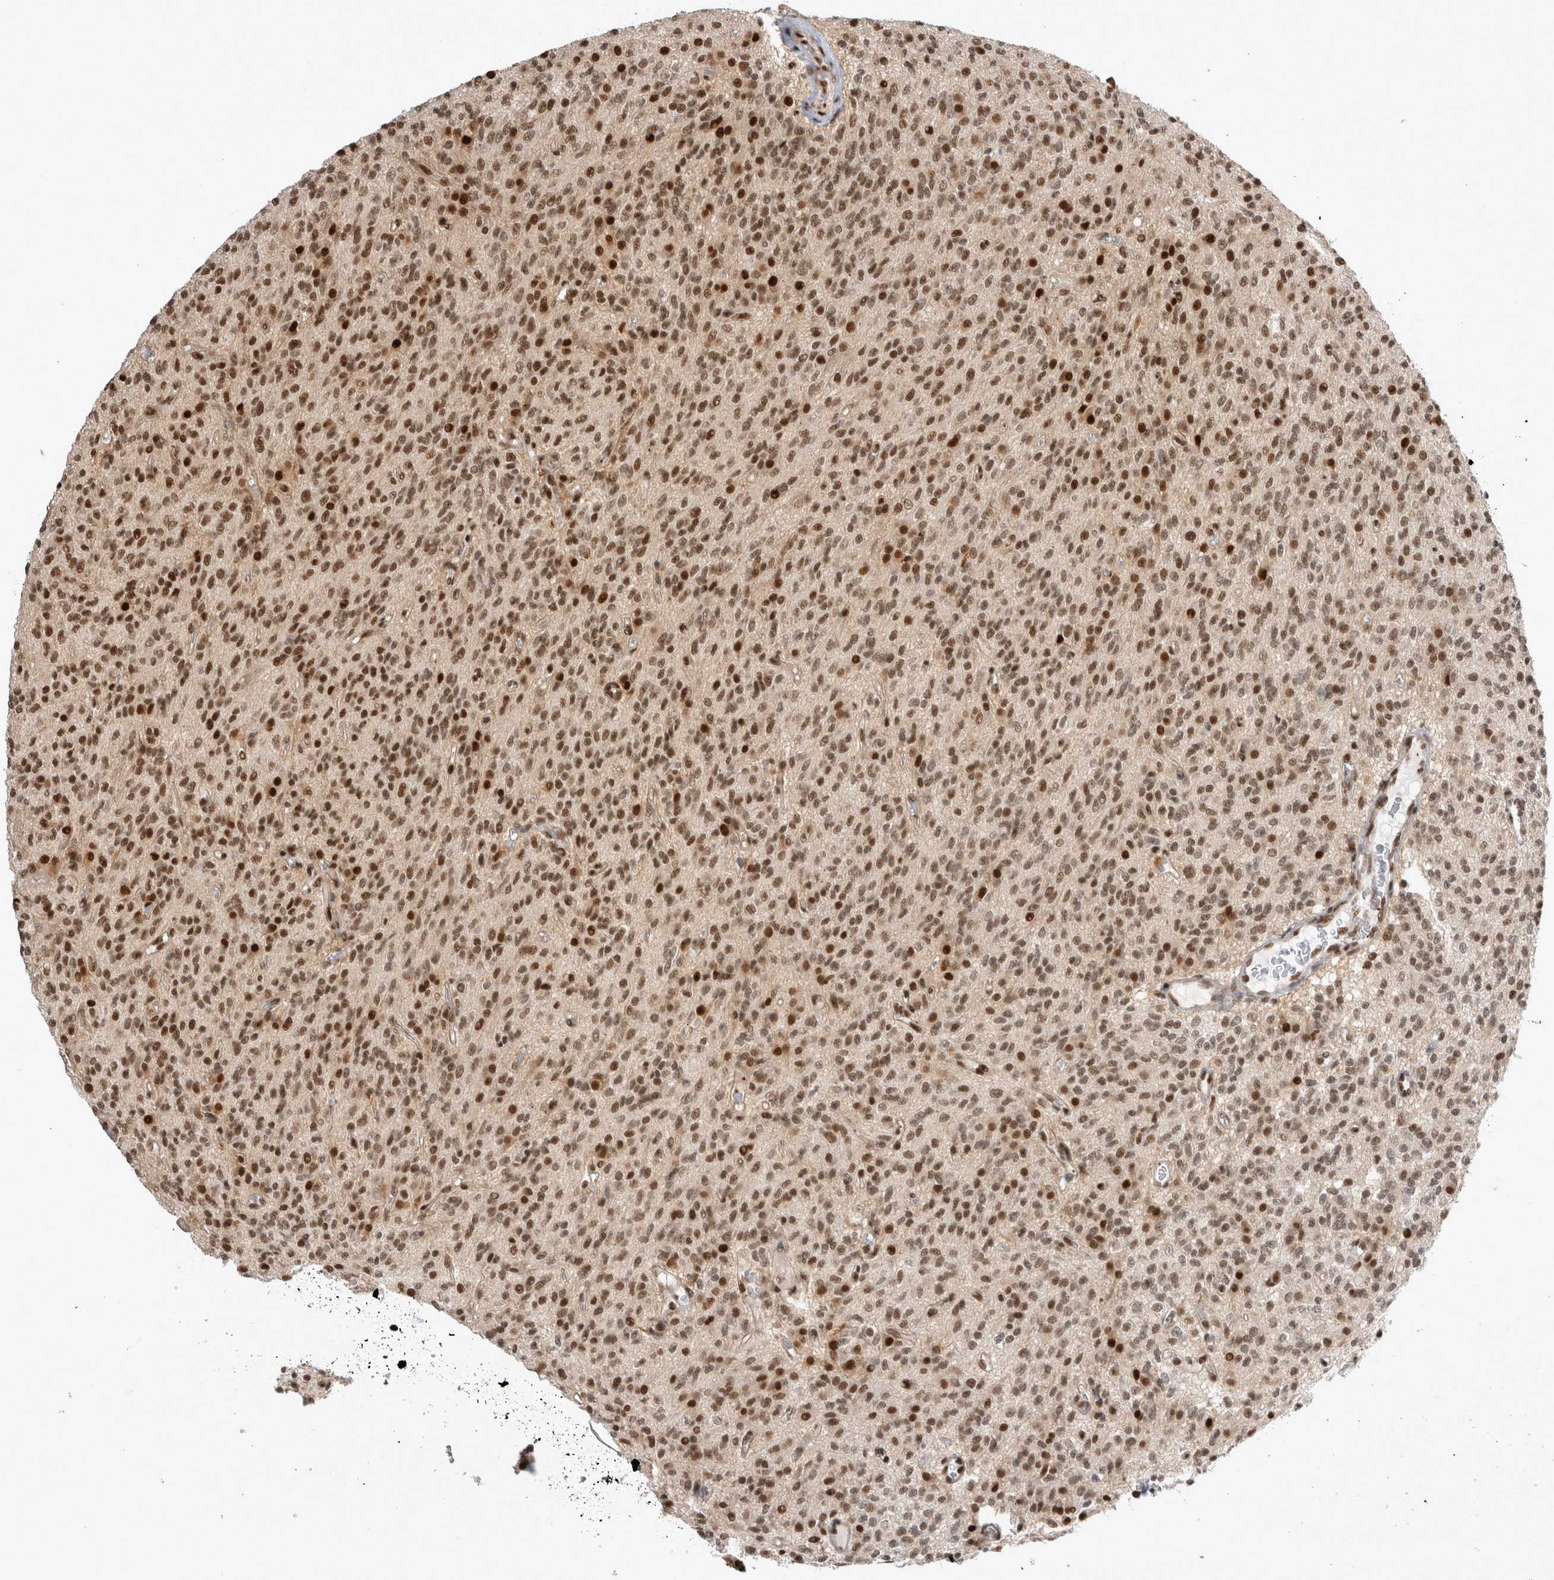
{"staining": {"intensity": "strong", "quantity": ">75%", "location": "nuclear"}, "tissue": "glioma", "cell_type": "Tumor cells", "image_type": "cancer", "snomed": [{"axis": "morphology", "description": "Glioma, malignant, High grade"}, {"axis": "topography", "description": "Brain"}], "caption": "This is a micrograph of immunohistochemistry (IHC) staining of malignant high-grade glioma, which shows strong staining in the nuclear of tumor cells.", "gene": "EYA2", "patient": {"sex": "male", "age": 34}}